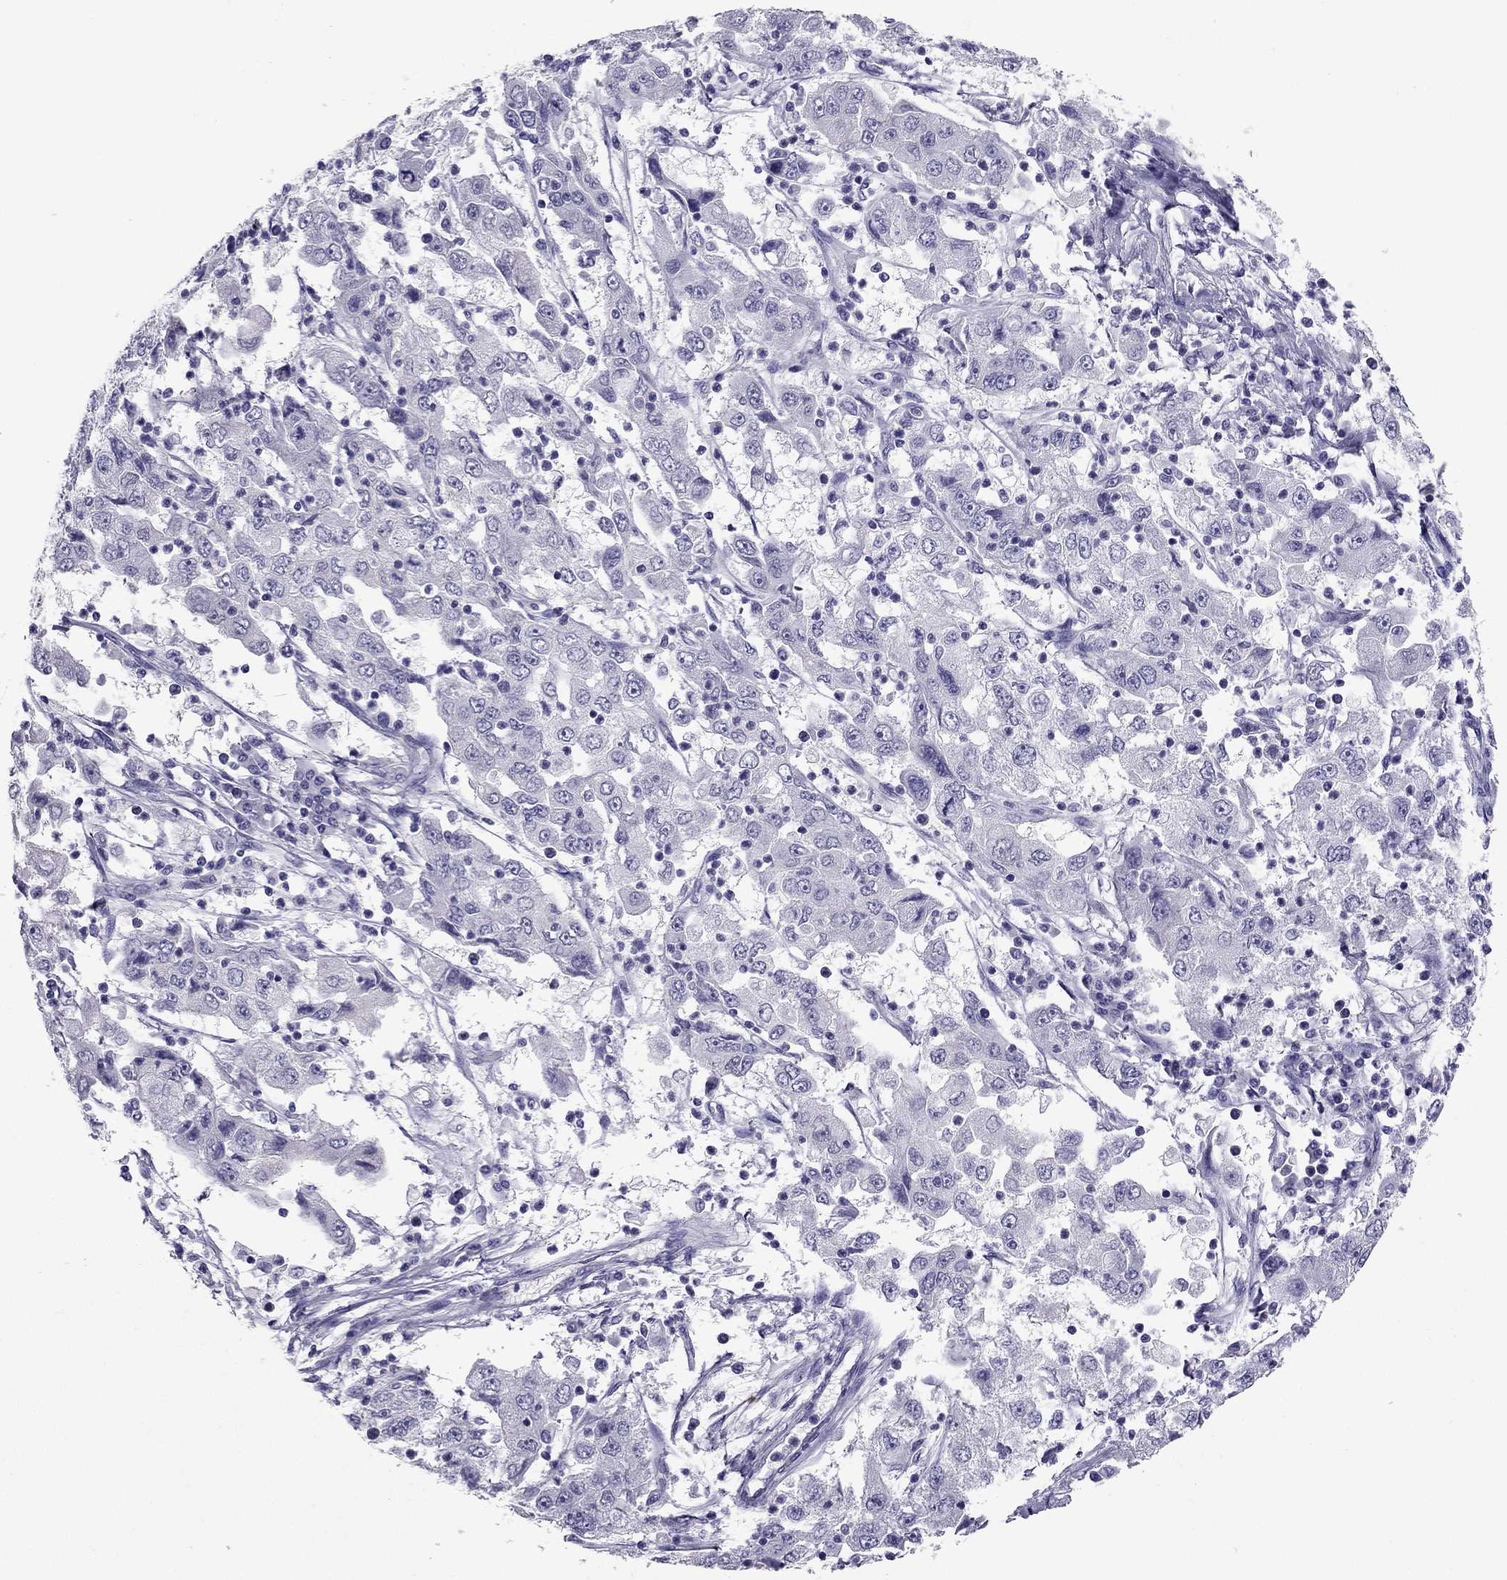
{"staining": {"intensity": "negative", "quantity": "none", "location": "none"}, "tissue": "cervical cancer", "cell_type": "Tumor cells", "image_type": "cancer", "snomed": [{"axis": "morphology", "description": "Squamous cell carcinoma, NOS"}, {"axis": "topography", "description": "Cervix"}], "caption": "DAB (3,3'-diaminobenzidine) immunohistochemical staining of cervical cancer (squamous cell carcinoma) exhibits no significant staining in tumor cells.", "gene": "PDE6A", "patient": {"sex": "female", "age": 36}}